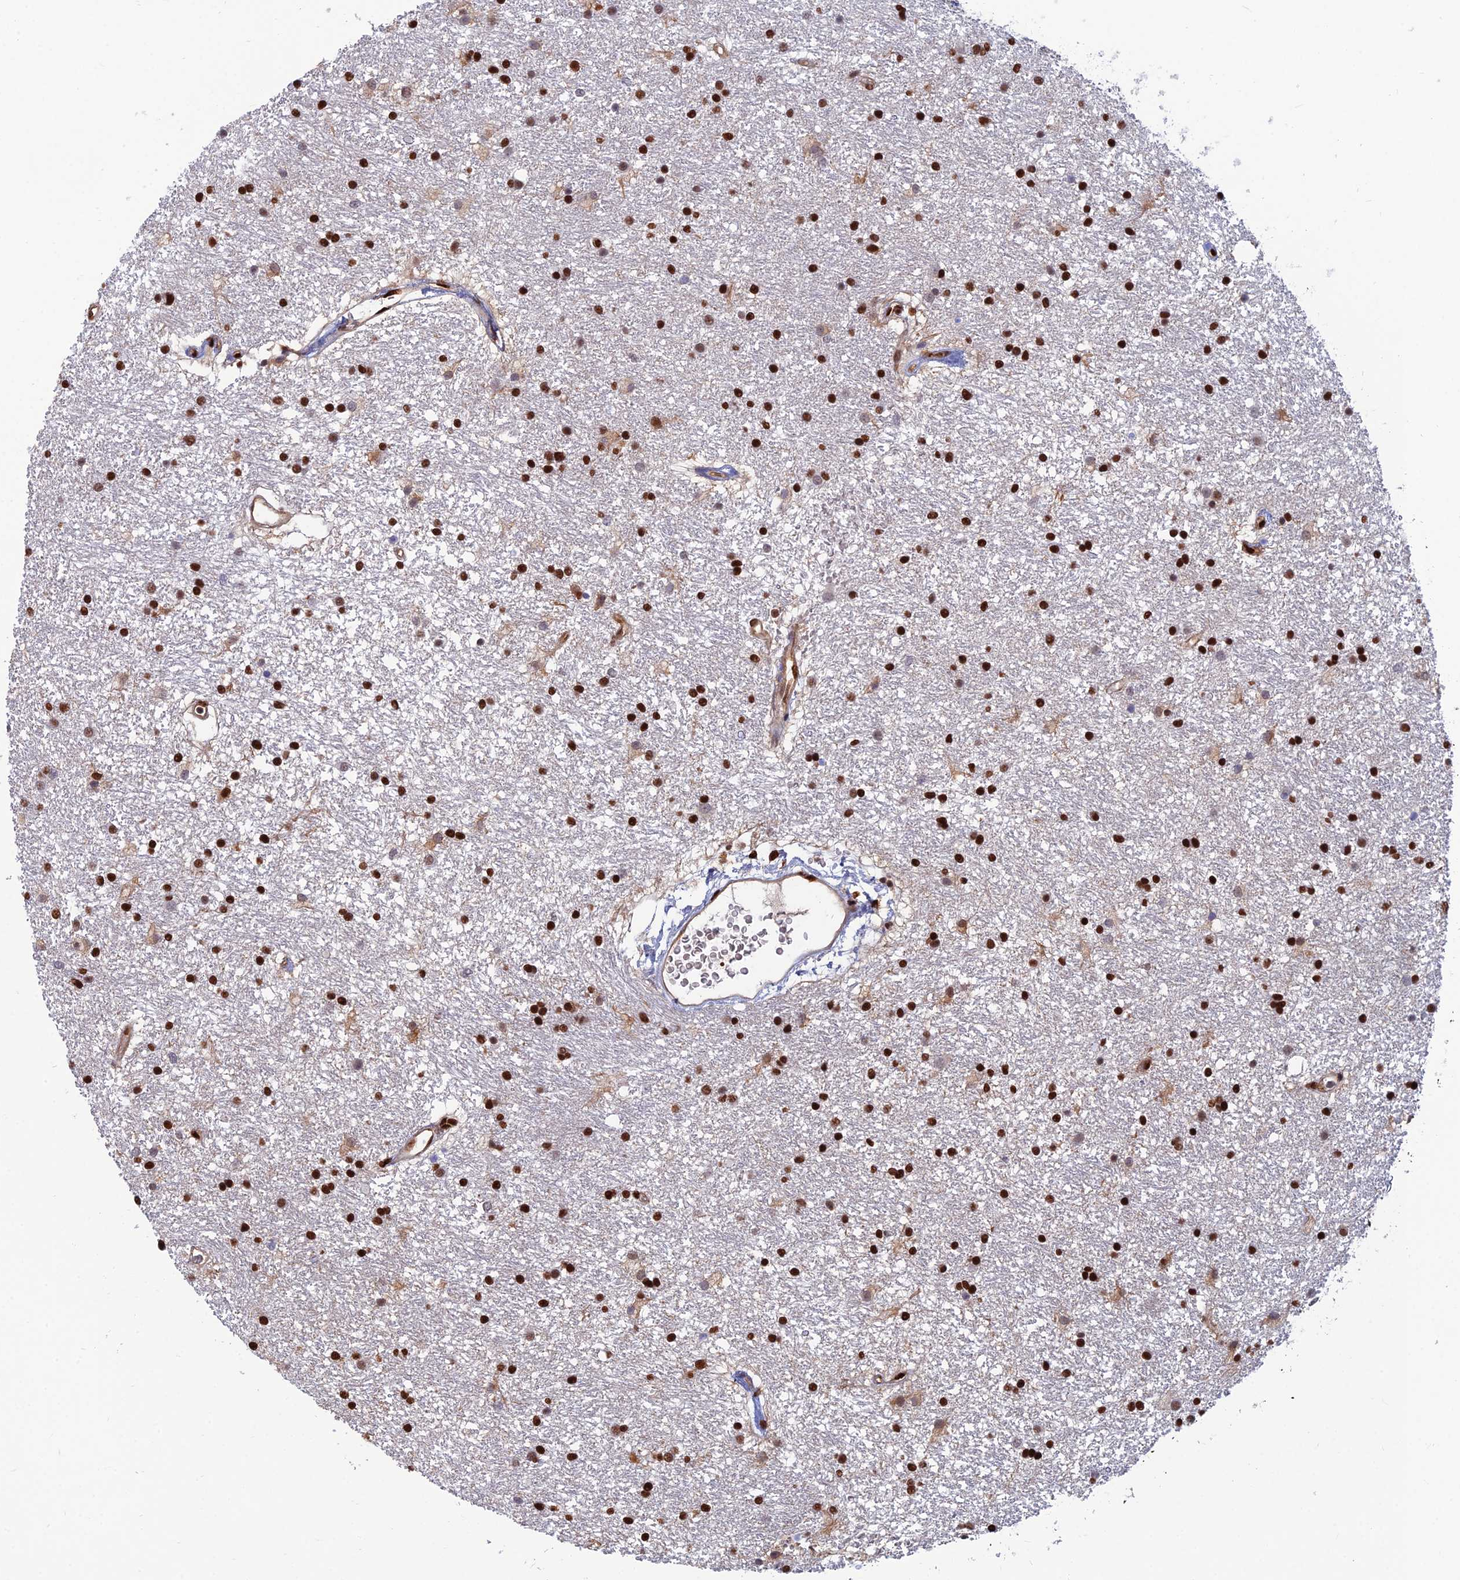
{"staining": {"intensity": "strong", "quantity": ">75%", "location": "nuclear"}, "tissue": "glioma", "cell_type": "Tumor cells", "image_type": "cancer", "snomed": [{"axis": "morphology", "description": "Glioma, malignant, High grade"}, {"axis": "topography", "description": "Brain"}], "caption": "Protein staining reveals strong nuclear staining in approximately >75% of tumor cells in malignant glioma (high-grade). (IHC, brightfield microscopy, high magnification).", "gene": "DNPEP", "patient": {"sex": "male", "age": 77}}